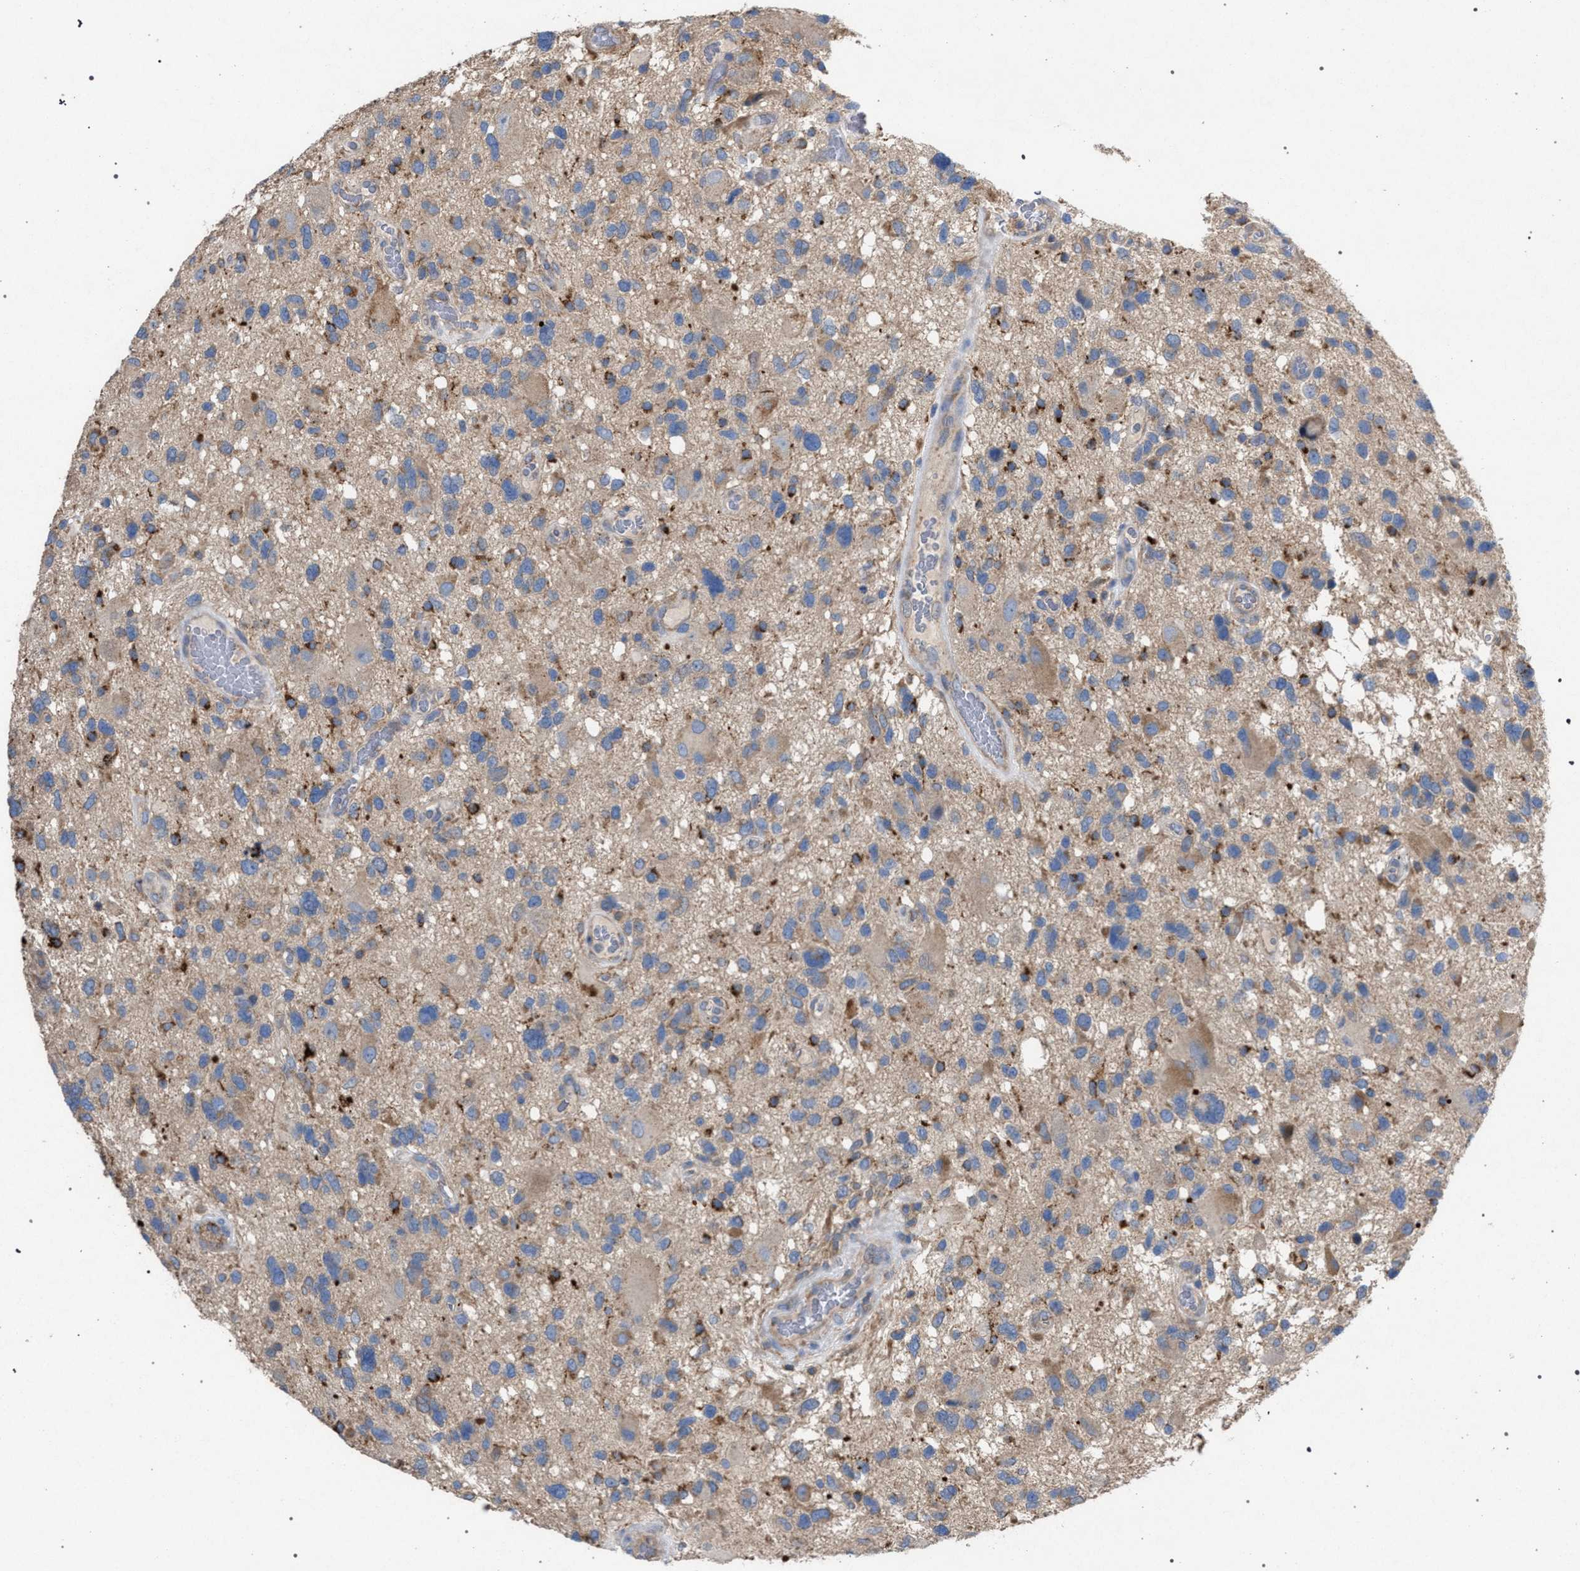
{"staining": {"intensity": "weak", "quantity": ">75%", "location": "cytoplasmic/membranous"}, "tissue": "glioma", "cell_type": "Tumor cells", "image_type": "cancer", "snomed": [{"axis": "morphology", "description": "Glioma, malignant, High grade"}, {"axis": "topography", "description": "Brain"}], "caption": "Malignant glioma (high-grade) was stained to show a protein in brown. There is low levels of weak cytoplasmic/membranous staining in about >75% of tumor cells.", "gene": "VPS13A", "patient": {"sex": "male", "age": 33}}